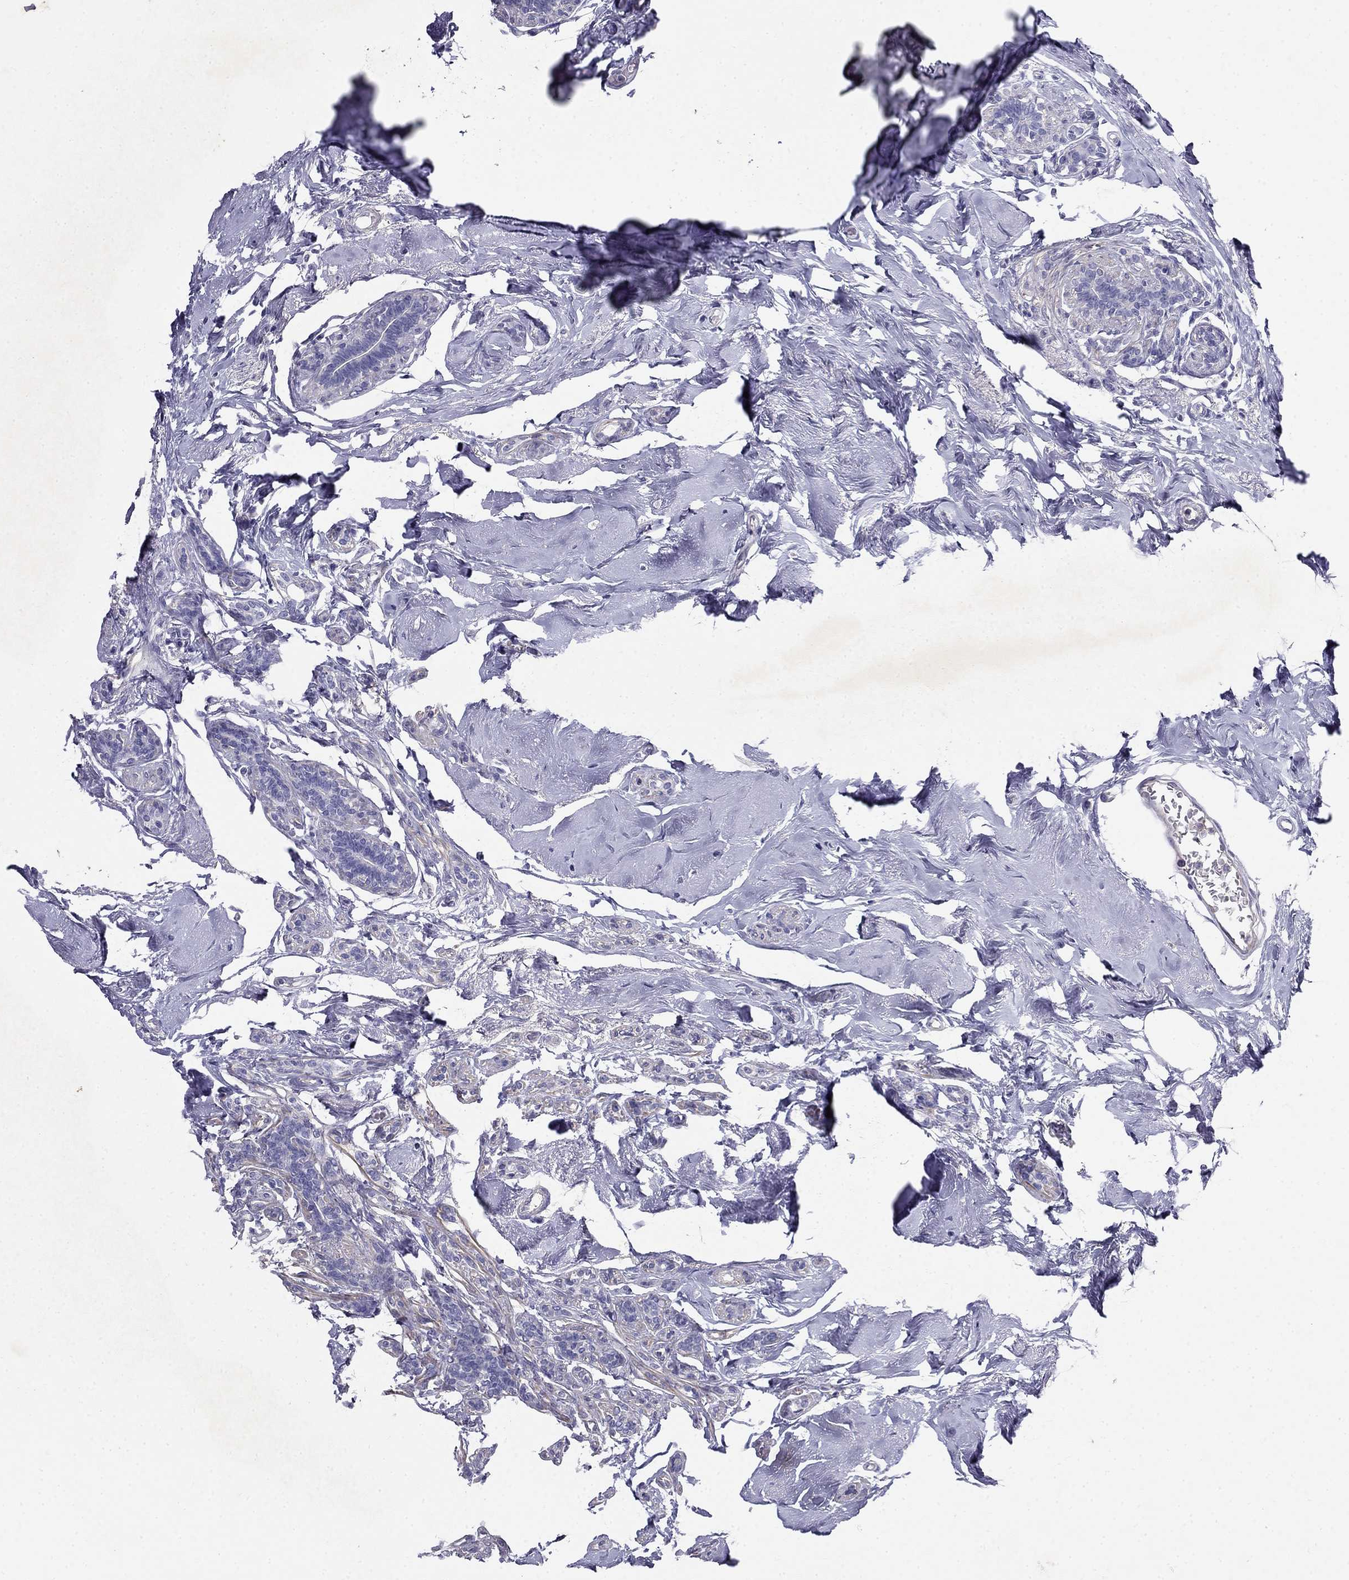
{"staining": {"intensity": "negative", "quantity": "none", "location": "none"}, "tissue": "breast cancer", "cell_type": "Tumor cells", "image_type": "cancer", "snomed": [{"axis": "morphology", "description": "Duct carcinoma"}, {"axis": "topography", "description": "Breast"}], "caption": "DAB immunohistochemical staining of human breast infiltrating ductal carcinoma reveals no significant expression in tumor cells.", "gene": "LY6H", "patient": {"sex": "female", "age": 83}}